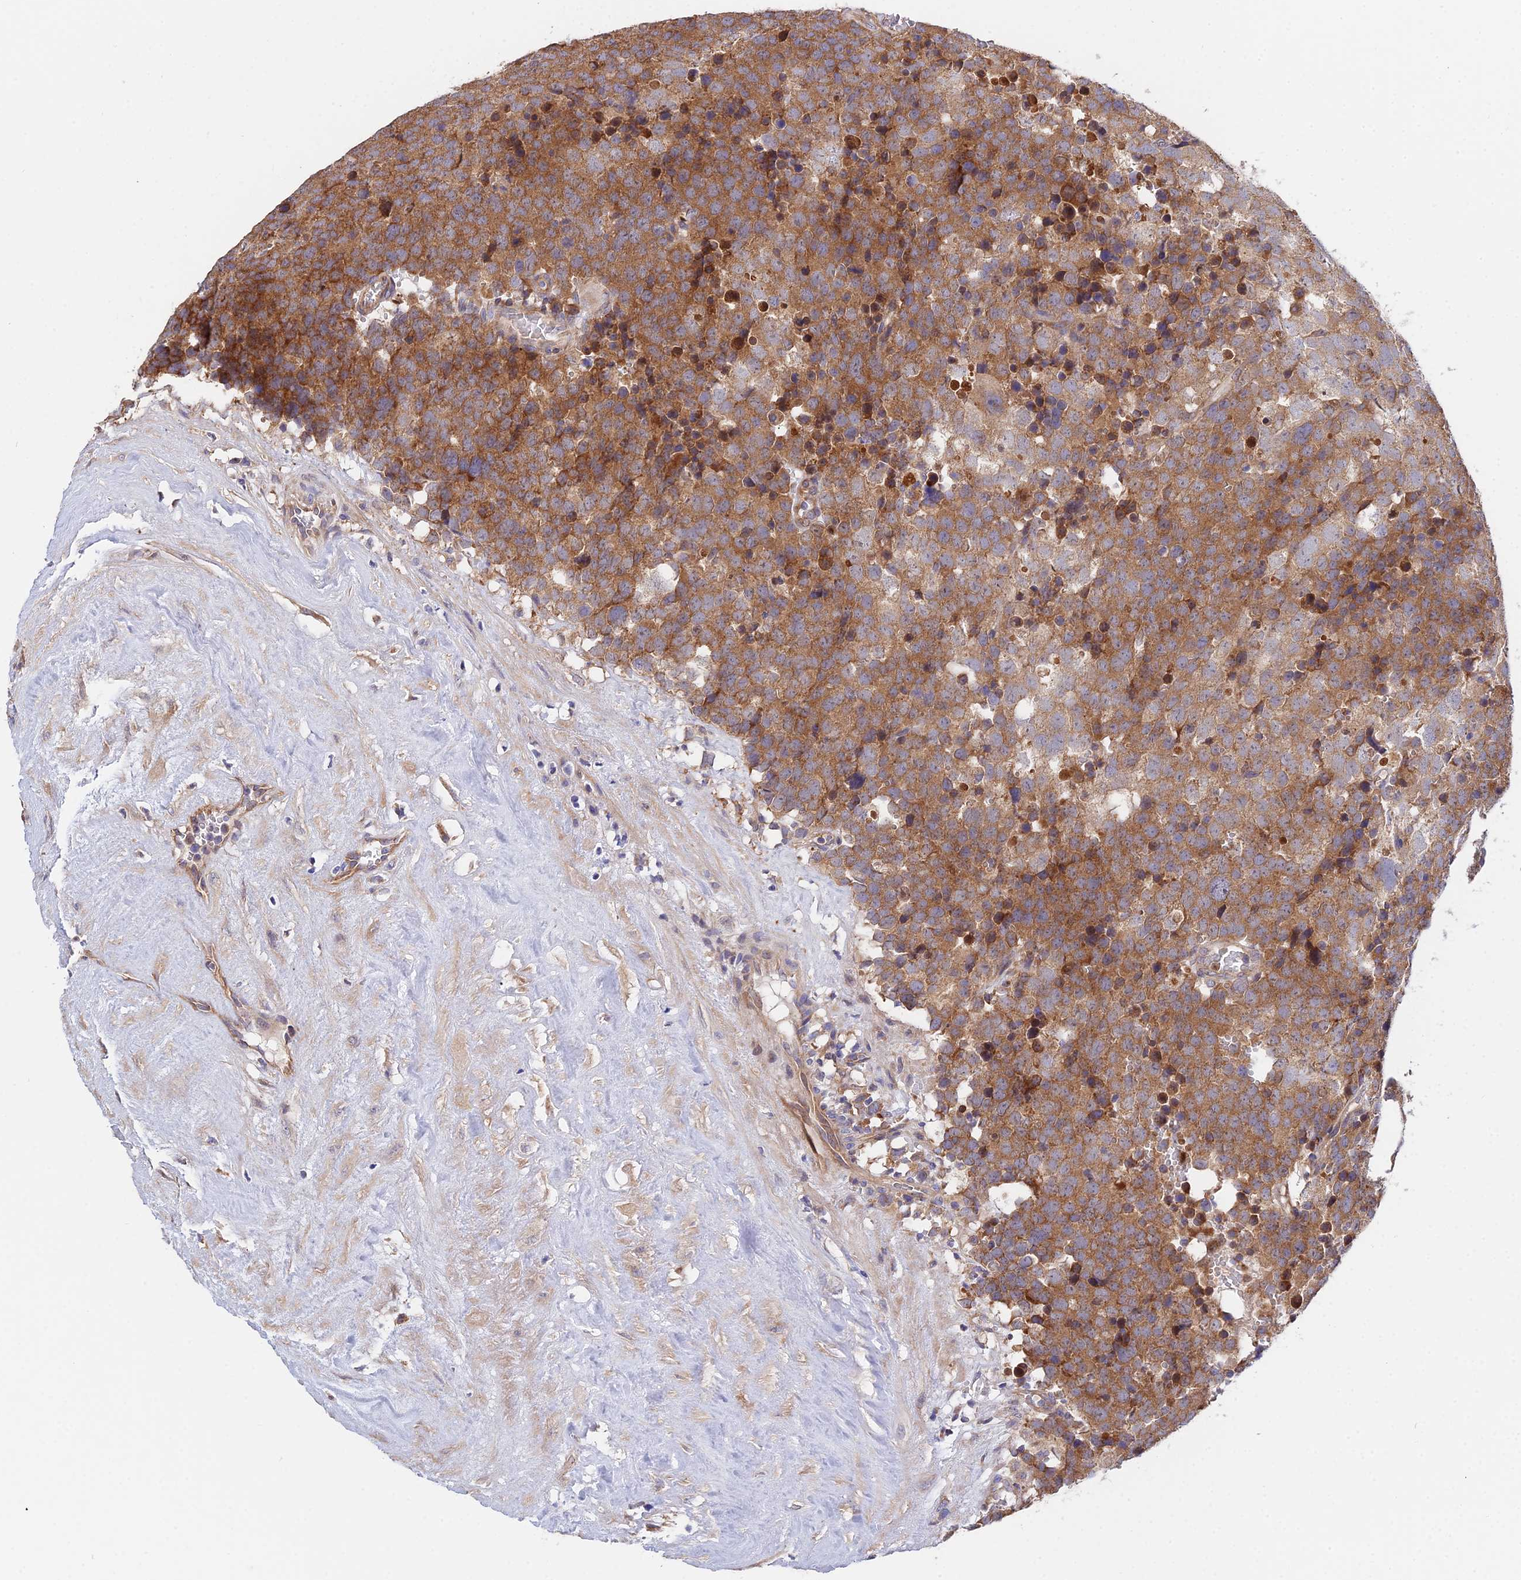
{"staining": {"intensity": "moderate", "quantity": ">75%", "location": "cytoplasmic/membranous"}, "tissue": "testis cancer", "cell_type": "Tumor cells", "image_type": "cancer", "snomed": [{"axis": "morphology", "description": "Seminoma, NOS"}, {"axis": "topography", "description": "Testis"}], "caption": "DAB (3,3'-diaminobenzidine) immunohistochemical staining of human testis seminoma reveals moderate cytoplasmic/membranous protein positivity in about >75% of tumor cells.", "gene": "CDC37L1", "patient": {"sex": "male", "age": 71}}